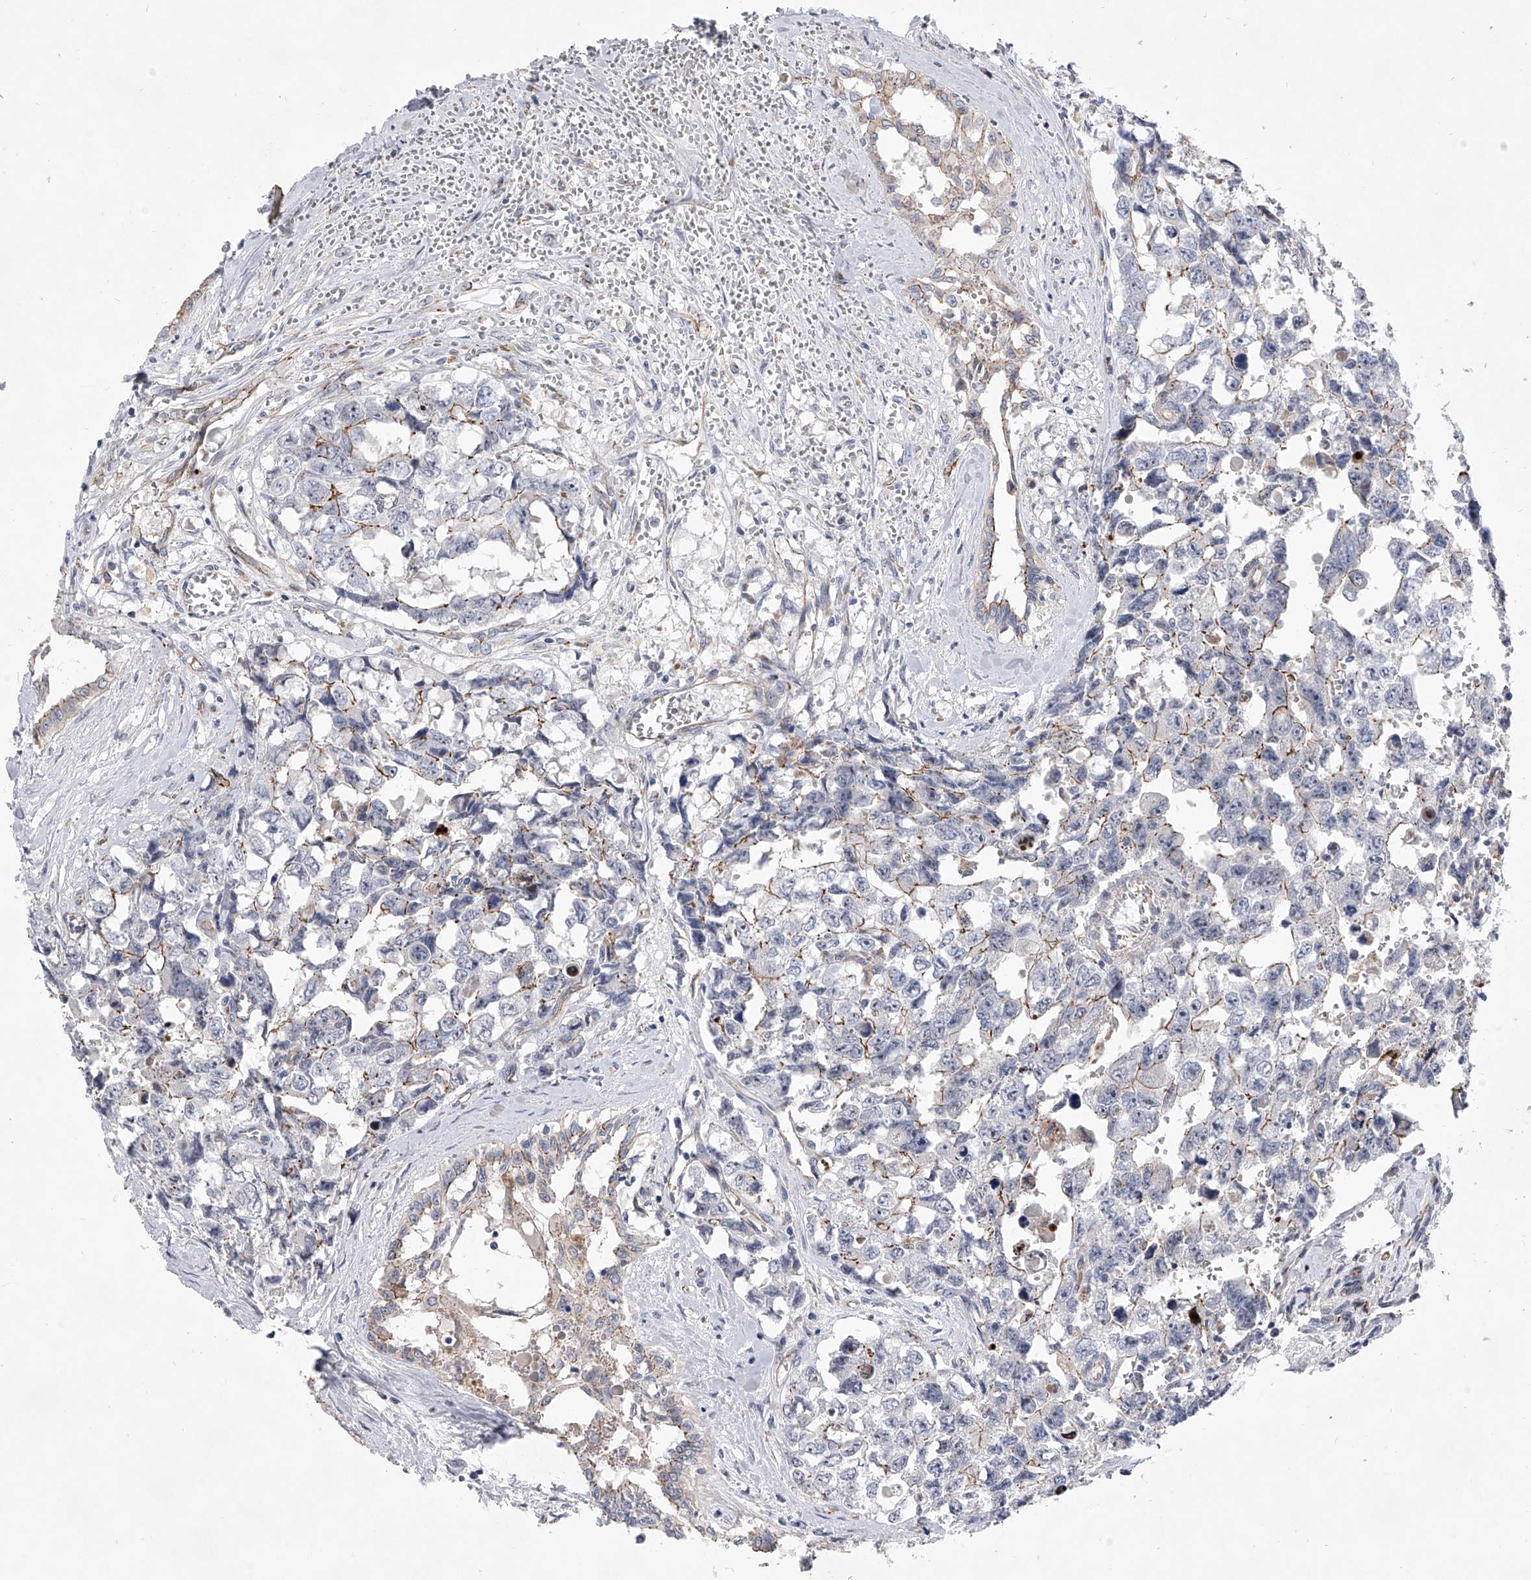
{"staining": {"intensity": "moderate", "quantity": "<25%", "location": "cytoplasmic/membranous"}, "tissue": "testis cancer", "cell_type": "Tumor cells", "image_type": "cancer", "snomed": [{"axis": "morphology", "description": "Carcinoma, Embryonal, NOS"}, {"axis": "topography", "description": "Testis"}], "caption": "The histopathology image shows a brown stain indicating the presence of a protein in the cytoplasmic/membranous of tumor cells in testis cancer (embryonal carcinoma). Using DAB (brown) and hematoxylin (blue) stains, captured at high magnification using brightfield microscopy.", "gene": "MINDY4", "patient": {"sex": "male", "age": 31}}